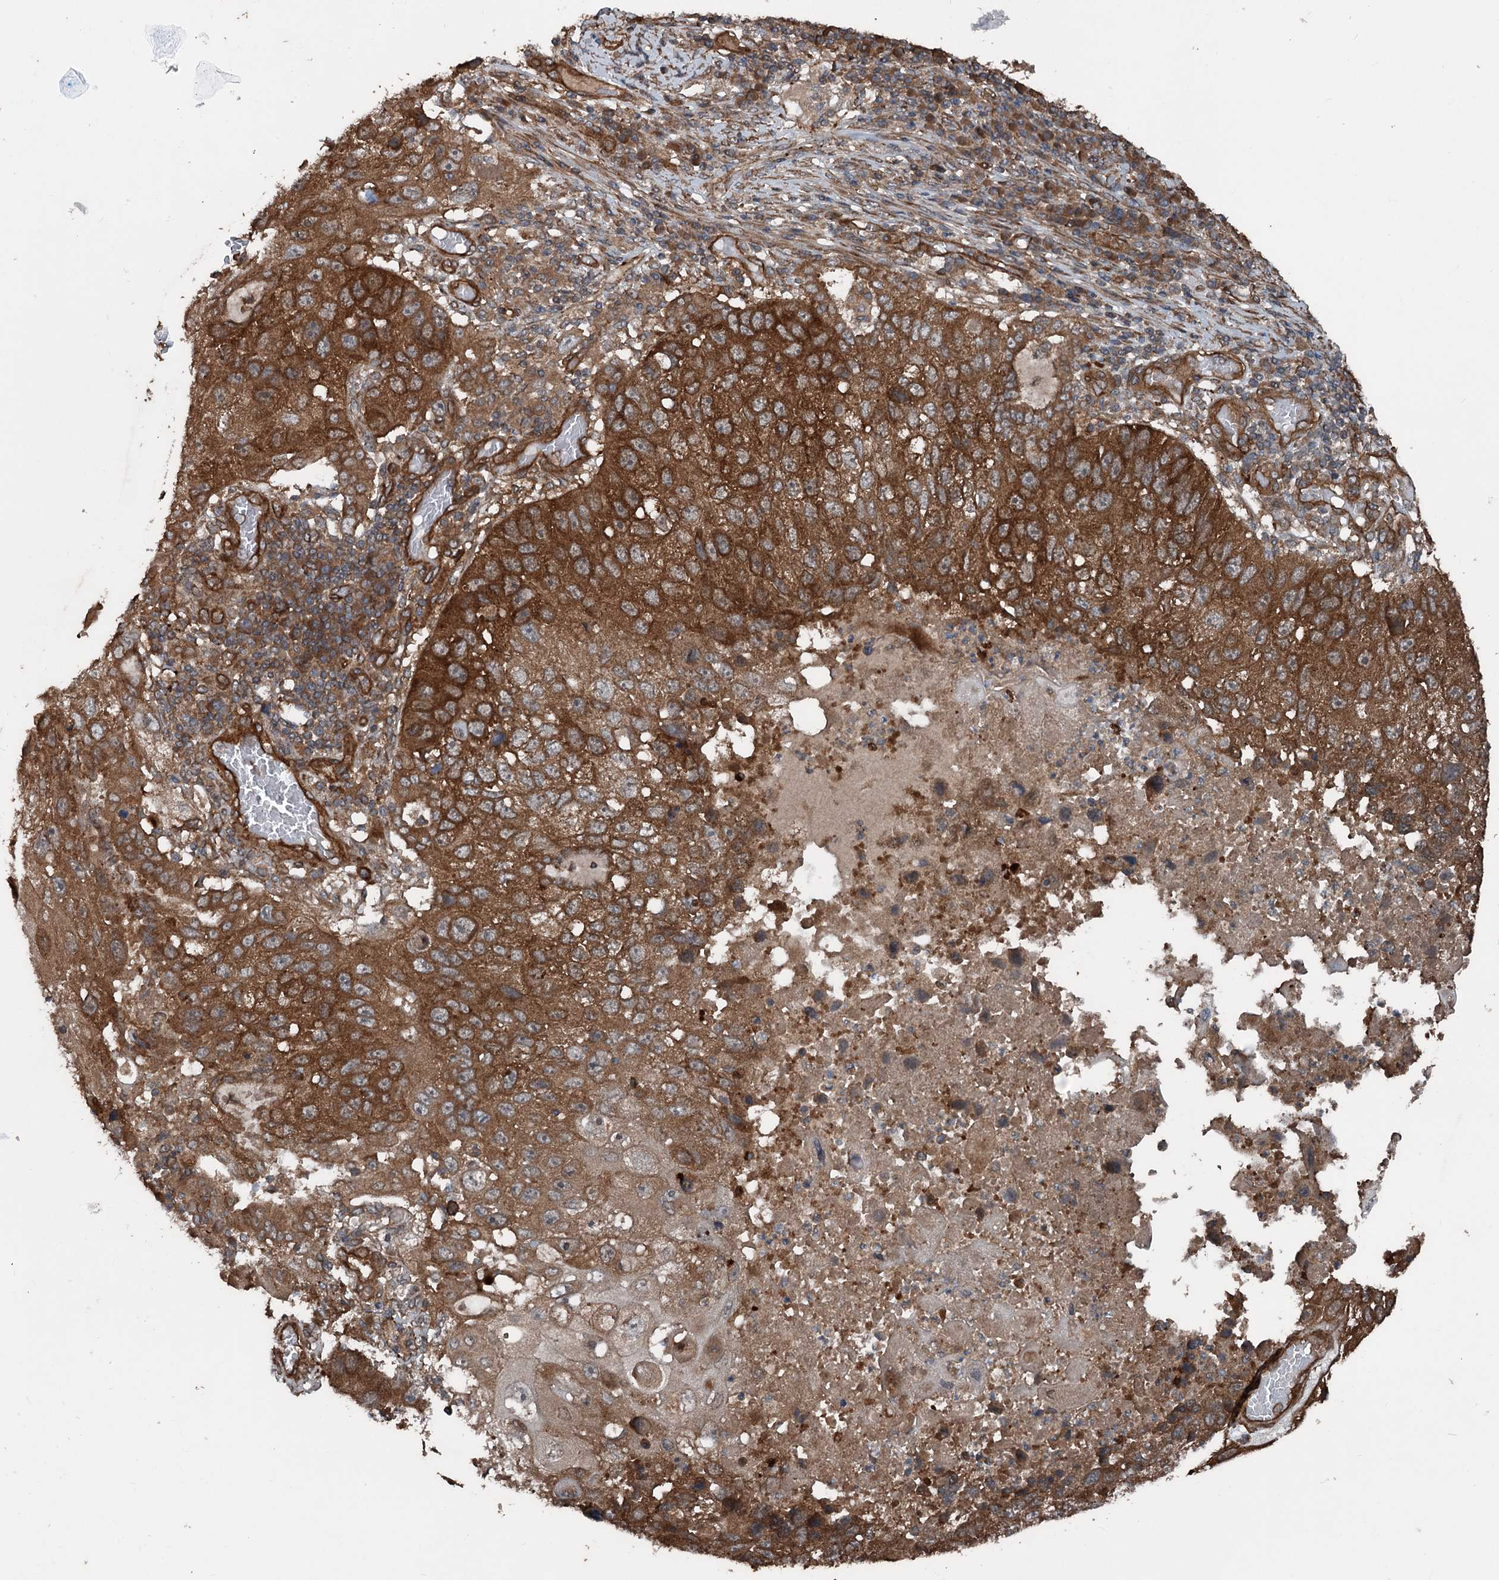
{"staining": {"intensity": "strong", "quantity": ">75%", "location": "cytoplasmic/membranous"}, "tissue": "lung cancer", "cell_type": "Tumor cells", "image_type": "cancer", "snomed": [{"axis": "morphology", "description": "Squamous cell carcinoma, NOS"}, {"axis": "topography", "description": "Lung"}], "caption": "DAB (3,3'-diaminobenzidine) immunohistochemical staining of human lung cancer (squamous cell carcinoma) demonstrates strong cytoplasmic/membranous protein positivity in about >75% of tumor cells.", "gene": "RNF214", "patient": {"sex": "male", "age": 61}}